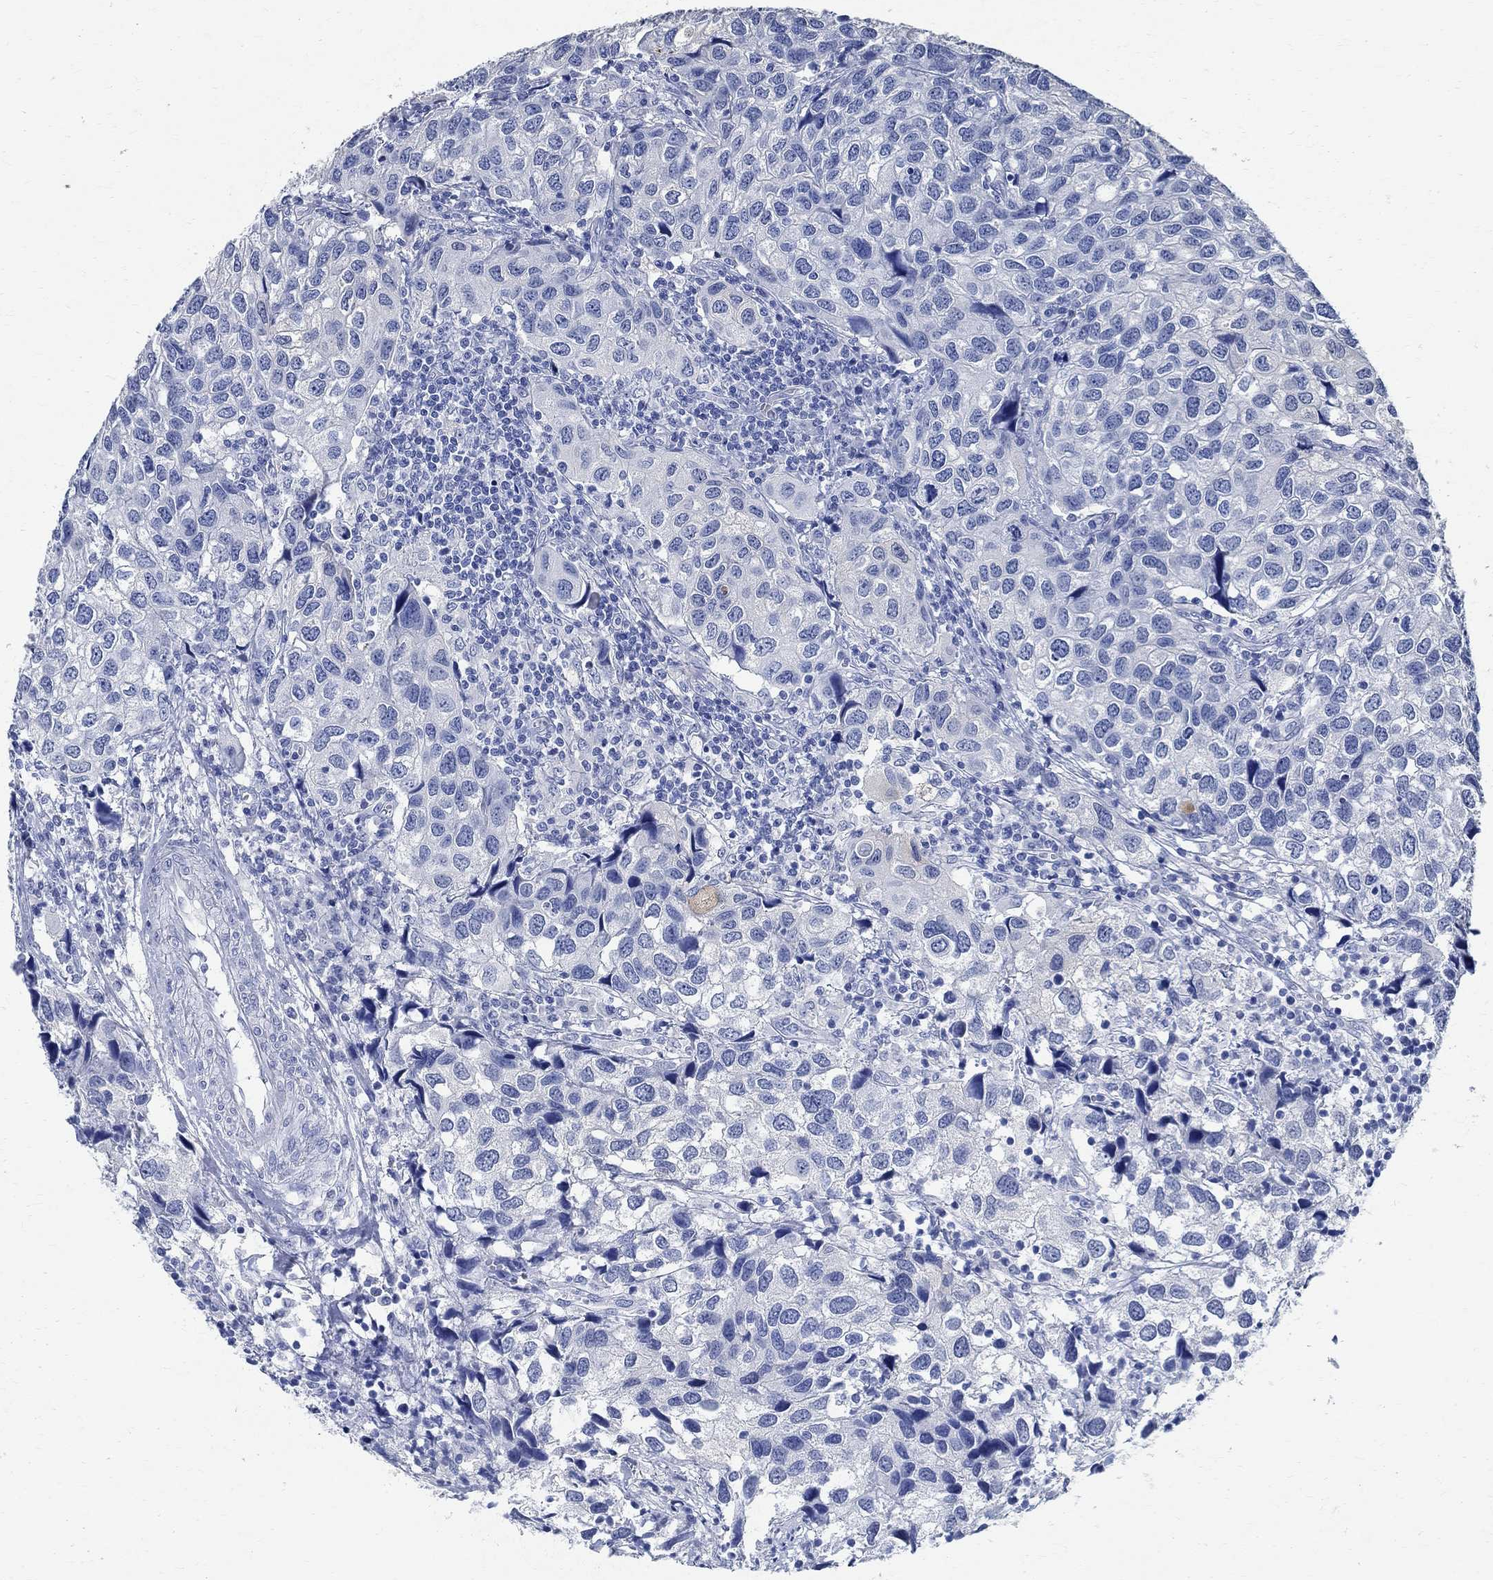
{"staining": {"intensity": "negative", "quantity": "none", "location": "none"}, "tissue": "urothelial cancer", "cell_type": "Tumor cells", "image_type": "cancer", "snomed": [{"axis": "morphology", "description": "Urothelial carcinoma, High grade"}, {"axis": "topography", "description": "Urinary bladder"}], "caption": "Immunohistochemical staining of urothelial cancer reveals no significant expression in tumor cells. (IHC, brightfield microscopy, high magnification).", "gene": "TMEM221", "patient": {"sex": "male", "age": 79}}